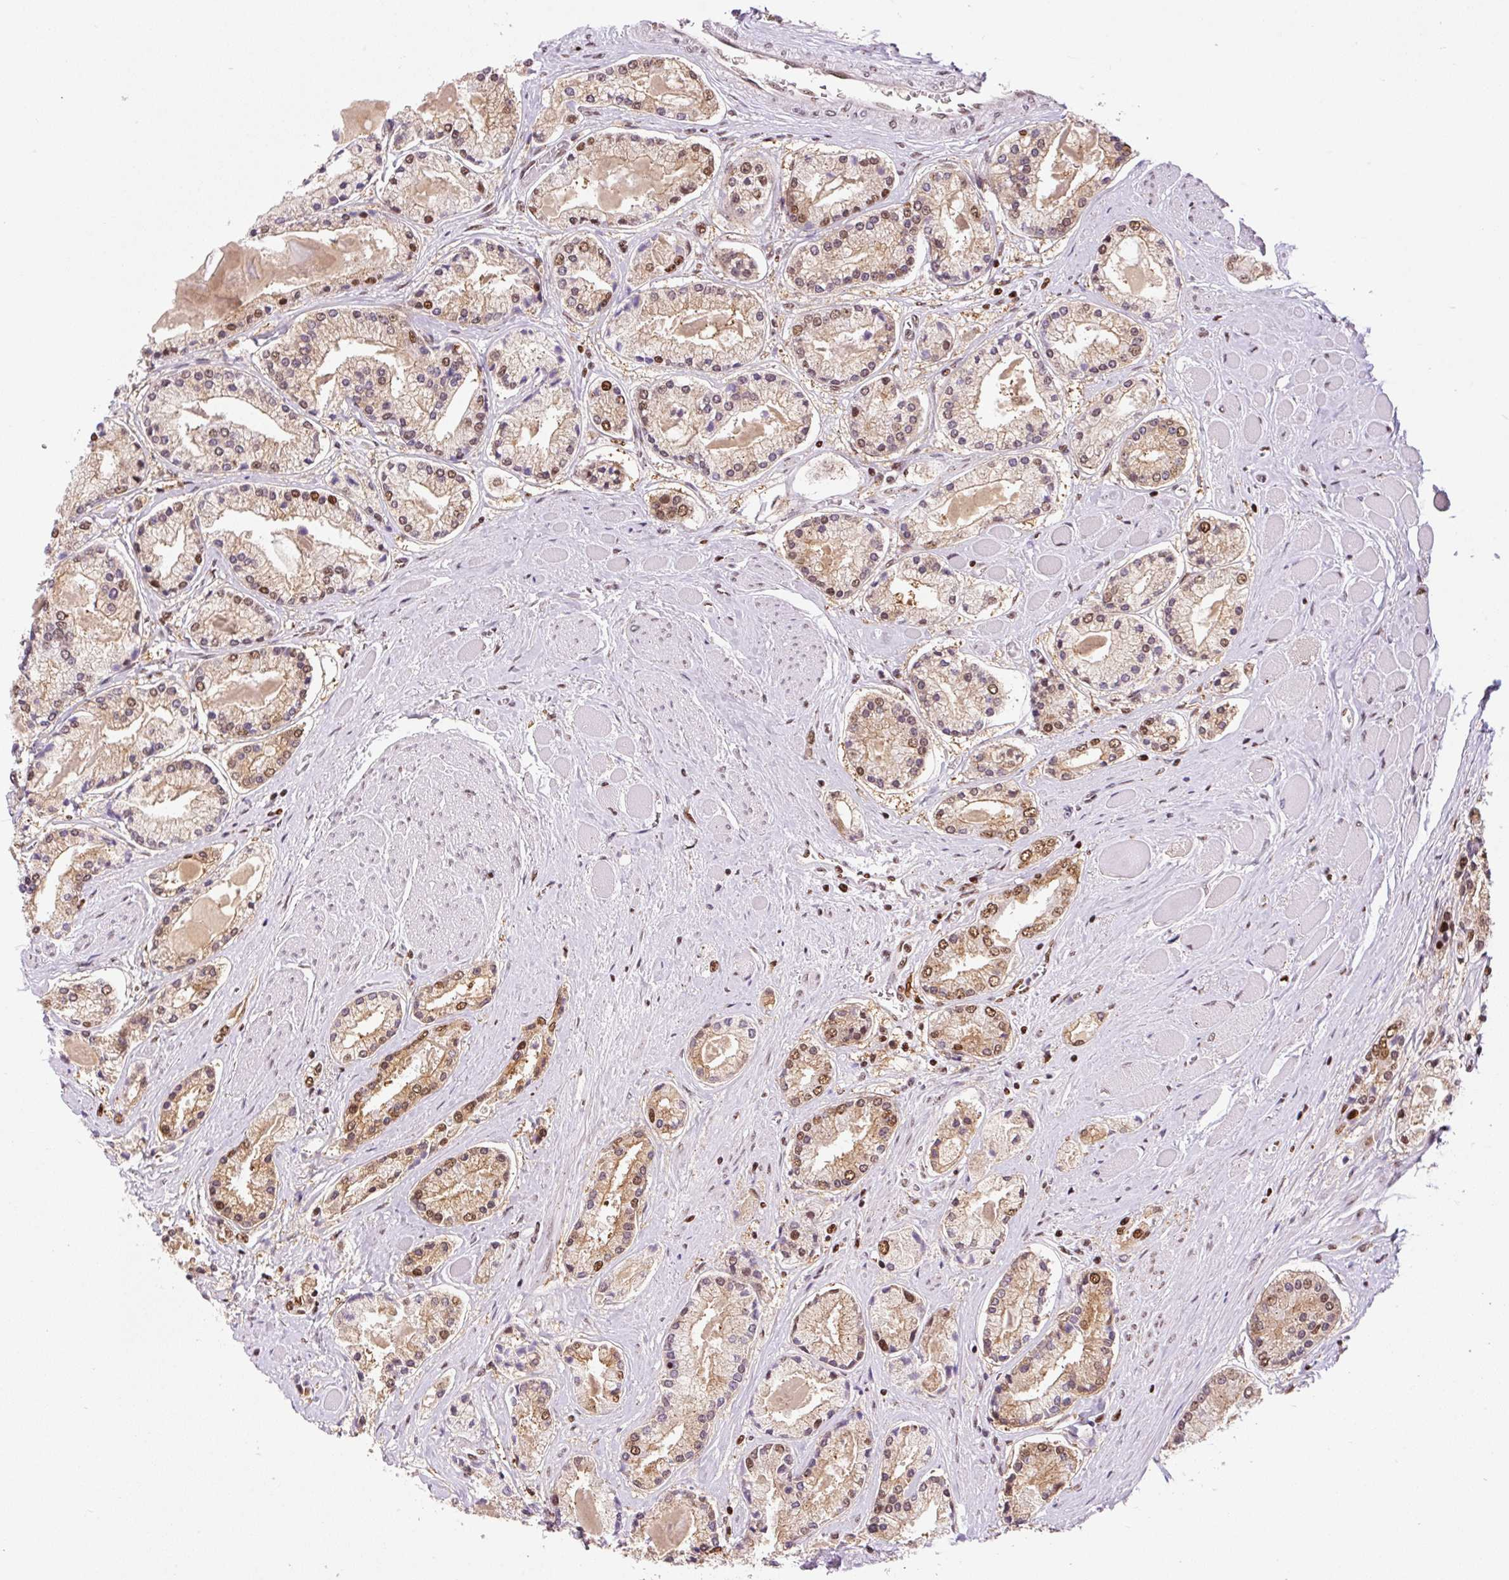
{"staining": {"intensity": "moderate", "quantity": "25%-75%", "location": "cytoplasmic/membranous,nuclear"}, "tissue": "prostate cancer", "cell_type": "Tumor cells", "image_type": "cancer", "snomed": [{"axis": "morphology", "description": "Adenocarcinoma, High grade"}, {"axis": "topography", "description": "Prostate"}], "caption": "An image showing moderate cytoplasmic/membranous and nuclear staining in approximately 25%-75% of tumor cells in prostate cancer (adenocarcinoma (high-grade)), as visualized by brown immunohistochemical staining.", "gene": "GPR139", "patient": {"sex": "male", "age": 67}}